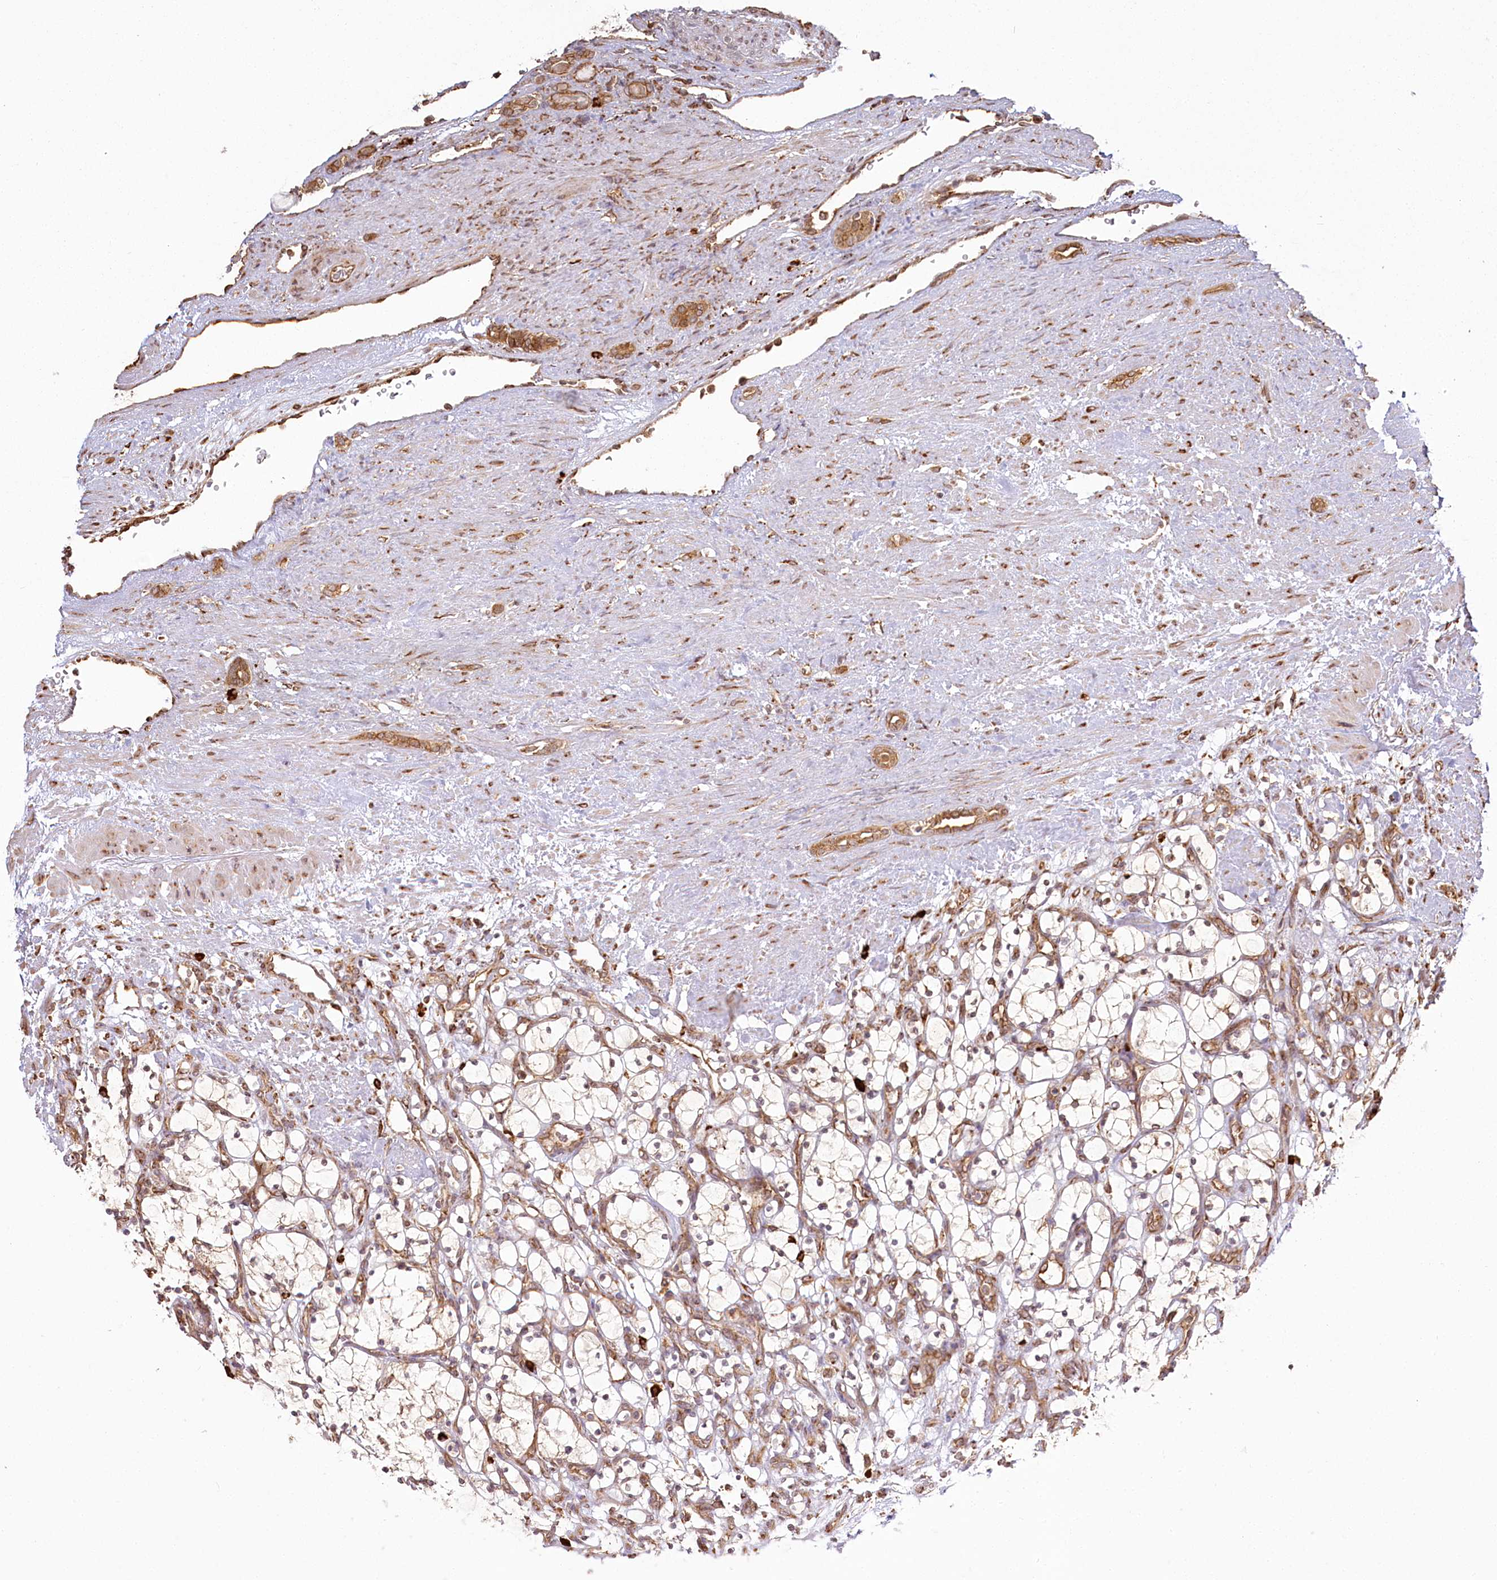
{"staining": {"intensity": "weak", "quantity": "25%-75%", "location": "cytoplasmic/membranous"}, "tissue": "renal cancer", "cell_type": "Tumor cells", "image_type": "cancer", "snomed": [{"axis": "morphology", "description": "Adenocarcinoma, NOS"}, {"axis": "topography", "description": "Kidney"}], "caption": "This image shows immunohistochemistry (IHC) staining of renal adenocarcinoma, with low weak cytoplasmic/membranous staining in about 25%-75% of tumor cells.", "gene": "FAM13A", "patient": {"sex": "female", "age": 69}}